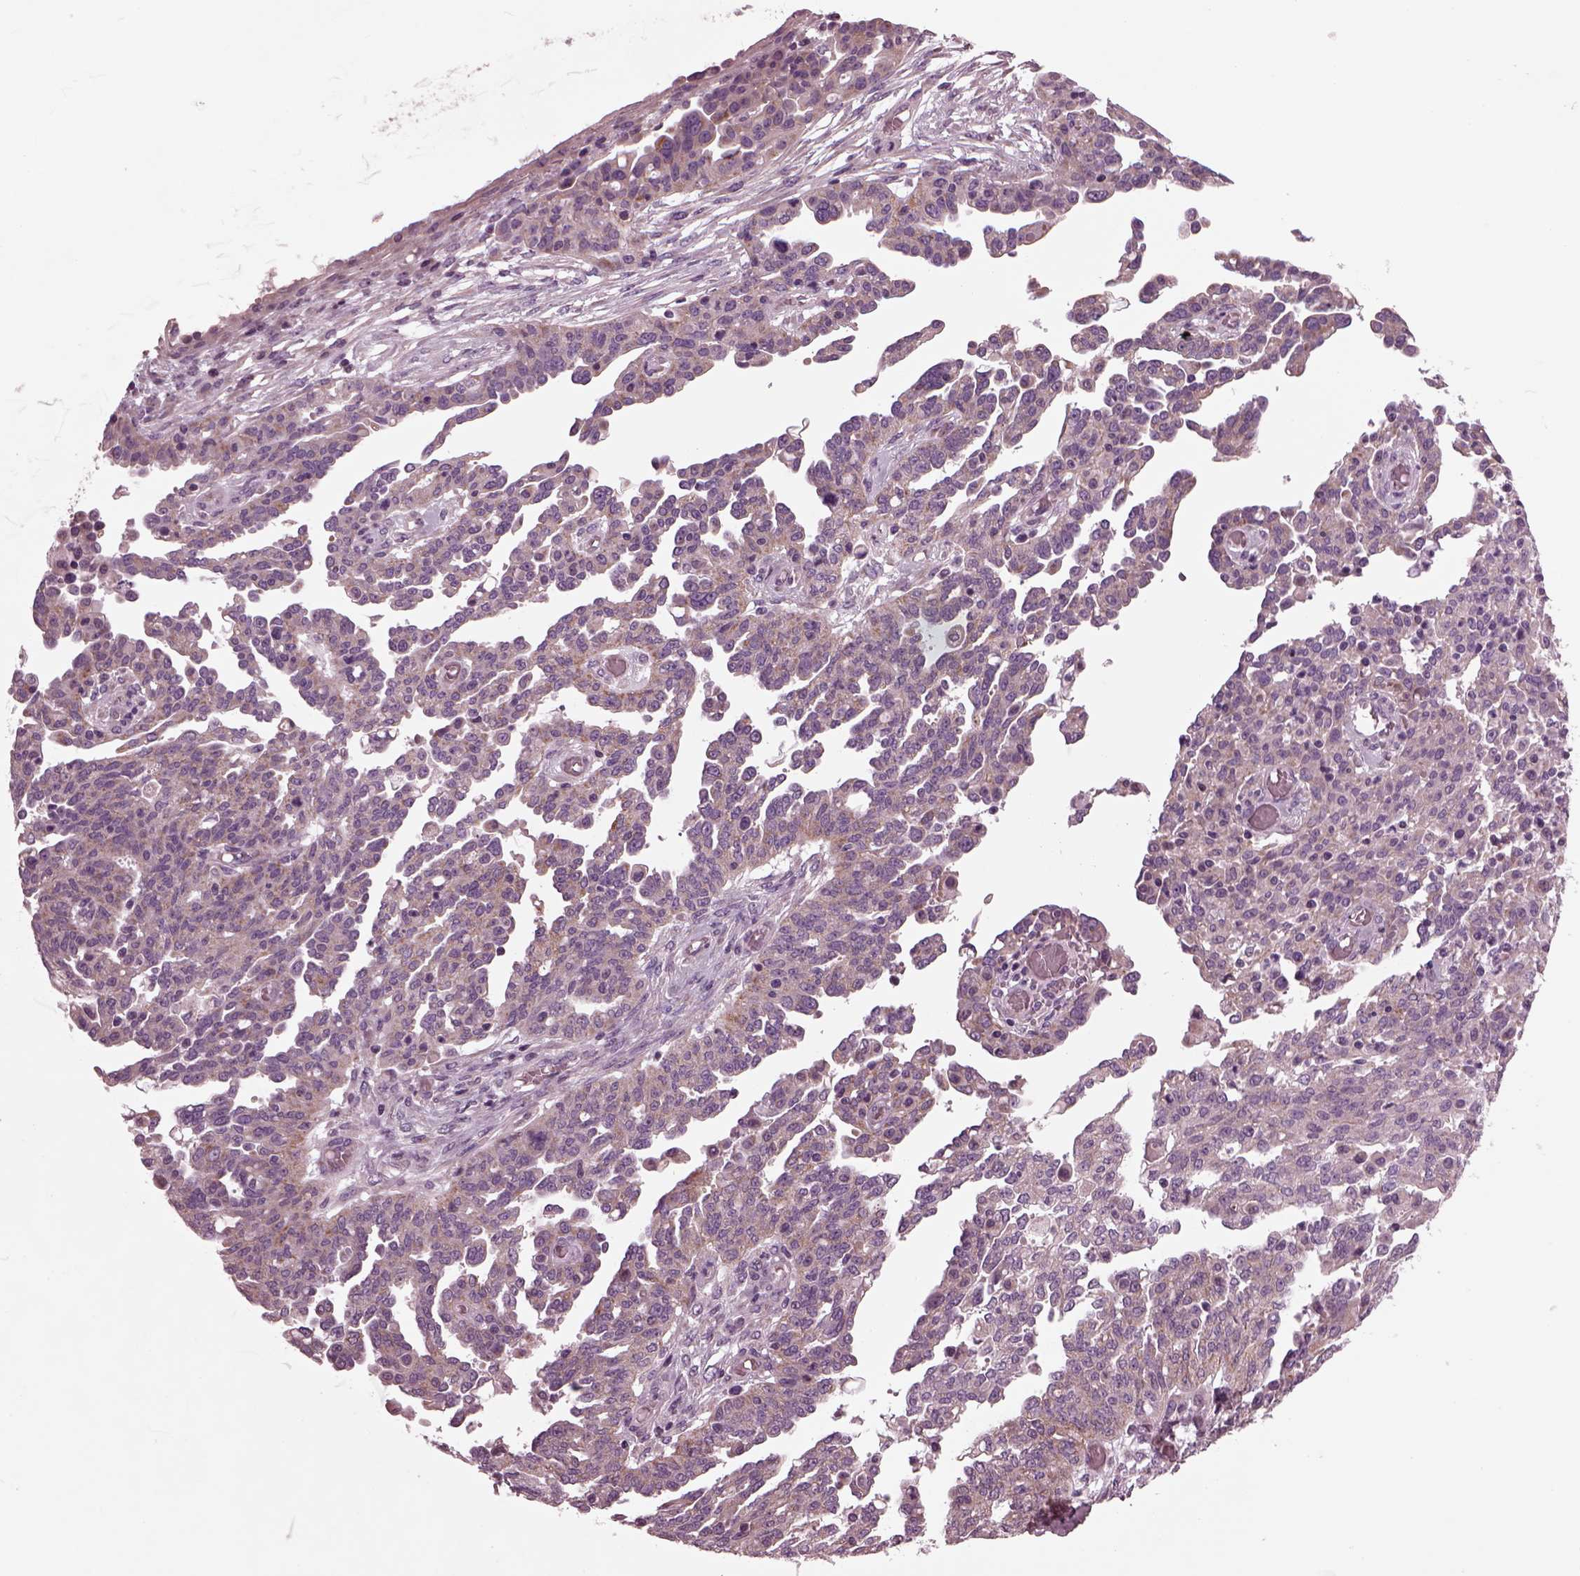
{"staining": {"intensity": "weak", "quantity": "25%-75%", "location": "cytoplasmic/membranous"}, "tissue": "ovarian cancer", "cell_type": "Tumor cells", "image_type": "cancer", "snomed": [{"axis": "morphology", "description": "Cystadenocarcinoma, serous, NOS"}, {"axis": "topography", "description": "Ovary"}], "caption": "The immunohistochemical stain shows weak cytoplasmic/membranous staining in tumor cells of ovarian cancer tissue.", "gene": "AP4M1", "patient": {"sex": "female", "age": 67}}